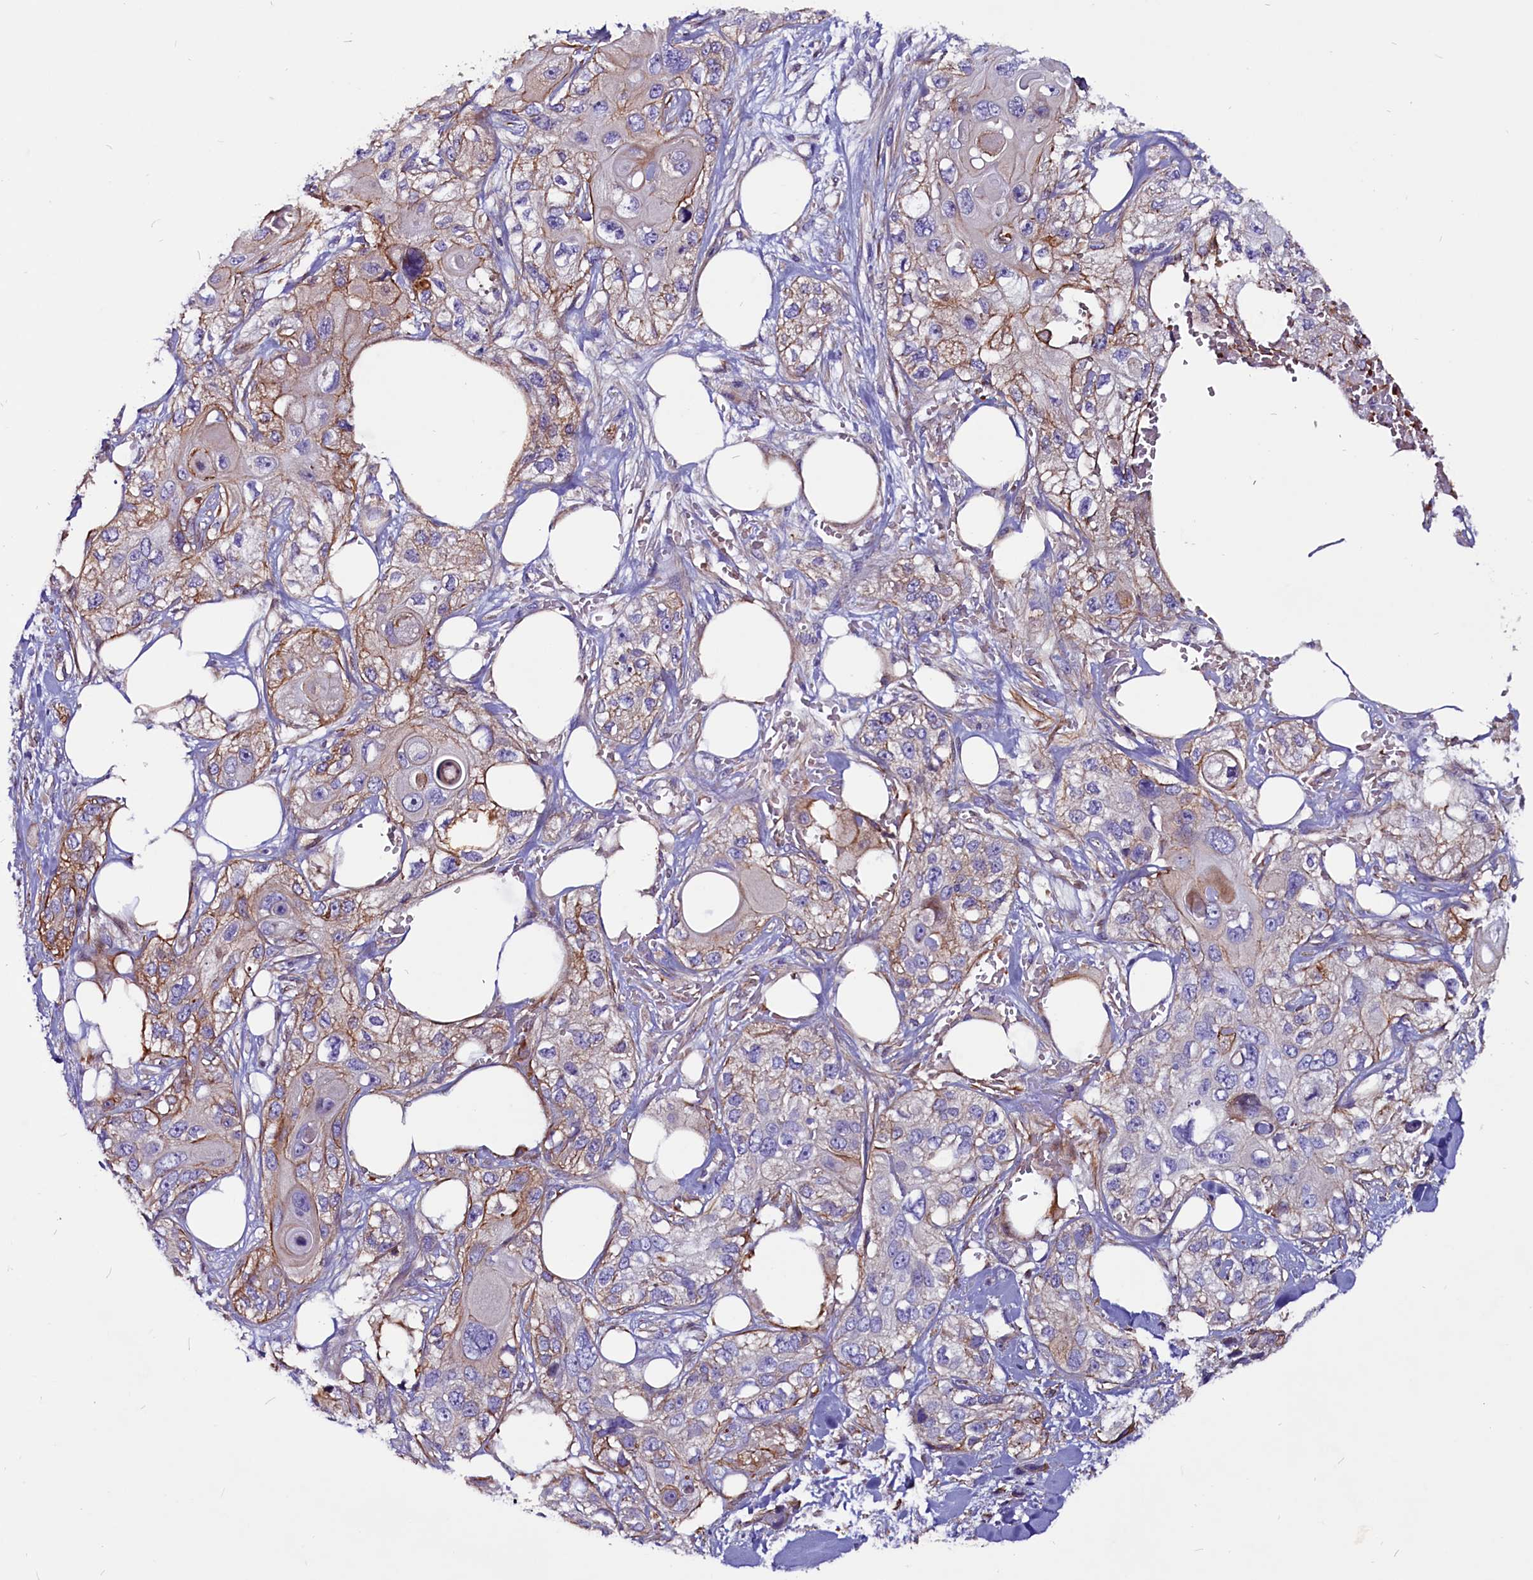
{"staining": {"intensity": "moderate", "quantity": "<25%", "location": "cytoplasmic/membranous"}, "tissue": "skin cancer", "cell_type": "Tumor cells", "image_type": "cancer", "snomed": [{"axis": "morphology", "description": "Normal tissue, NOS"}, {"axis": "morphology", "description": "Squamous cell carcinoma, NOS"}, {"axis": "topography", "description": "Skin"}], "caption": "Protein analysis of skin squamous cell carcinoma tissue displays moderate cytoplasmic/membranous expression in about <25% of tumor cells. Immunohistochemistry (ihc) stains the protein of interest in brown and the nuclei are stained blue.", "gene": "ZNF749", "patient": {"sex": "male", "age": 72}}